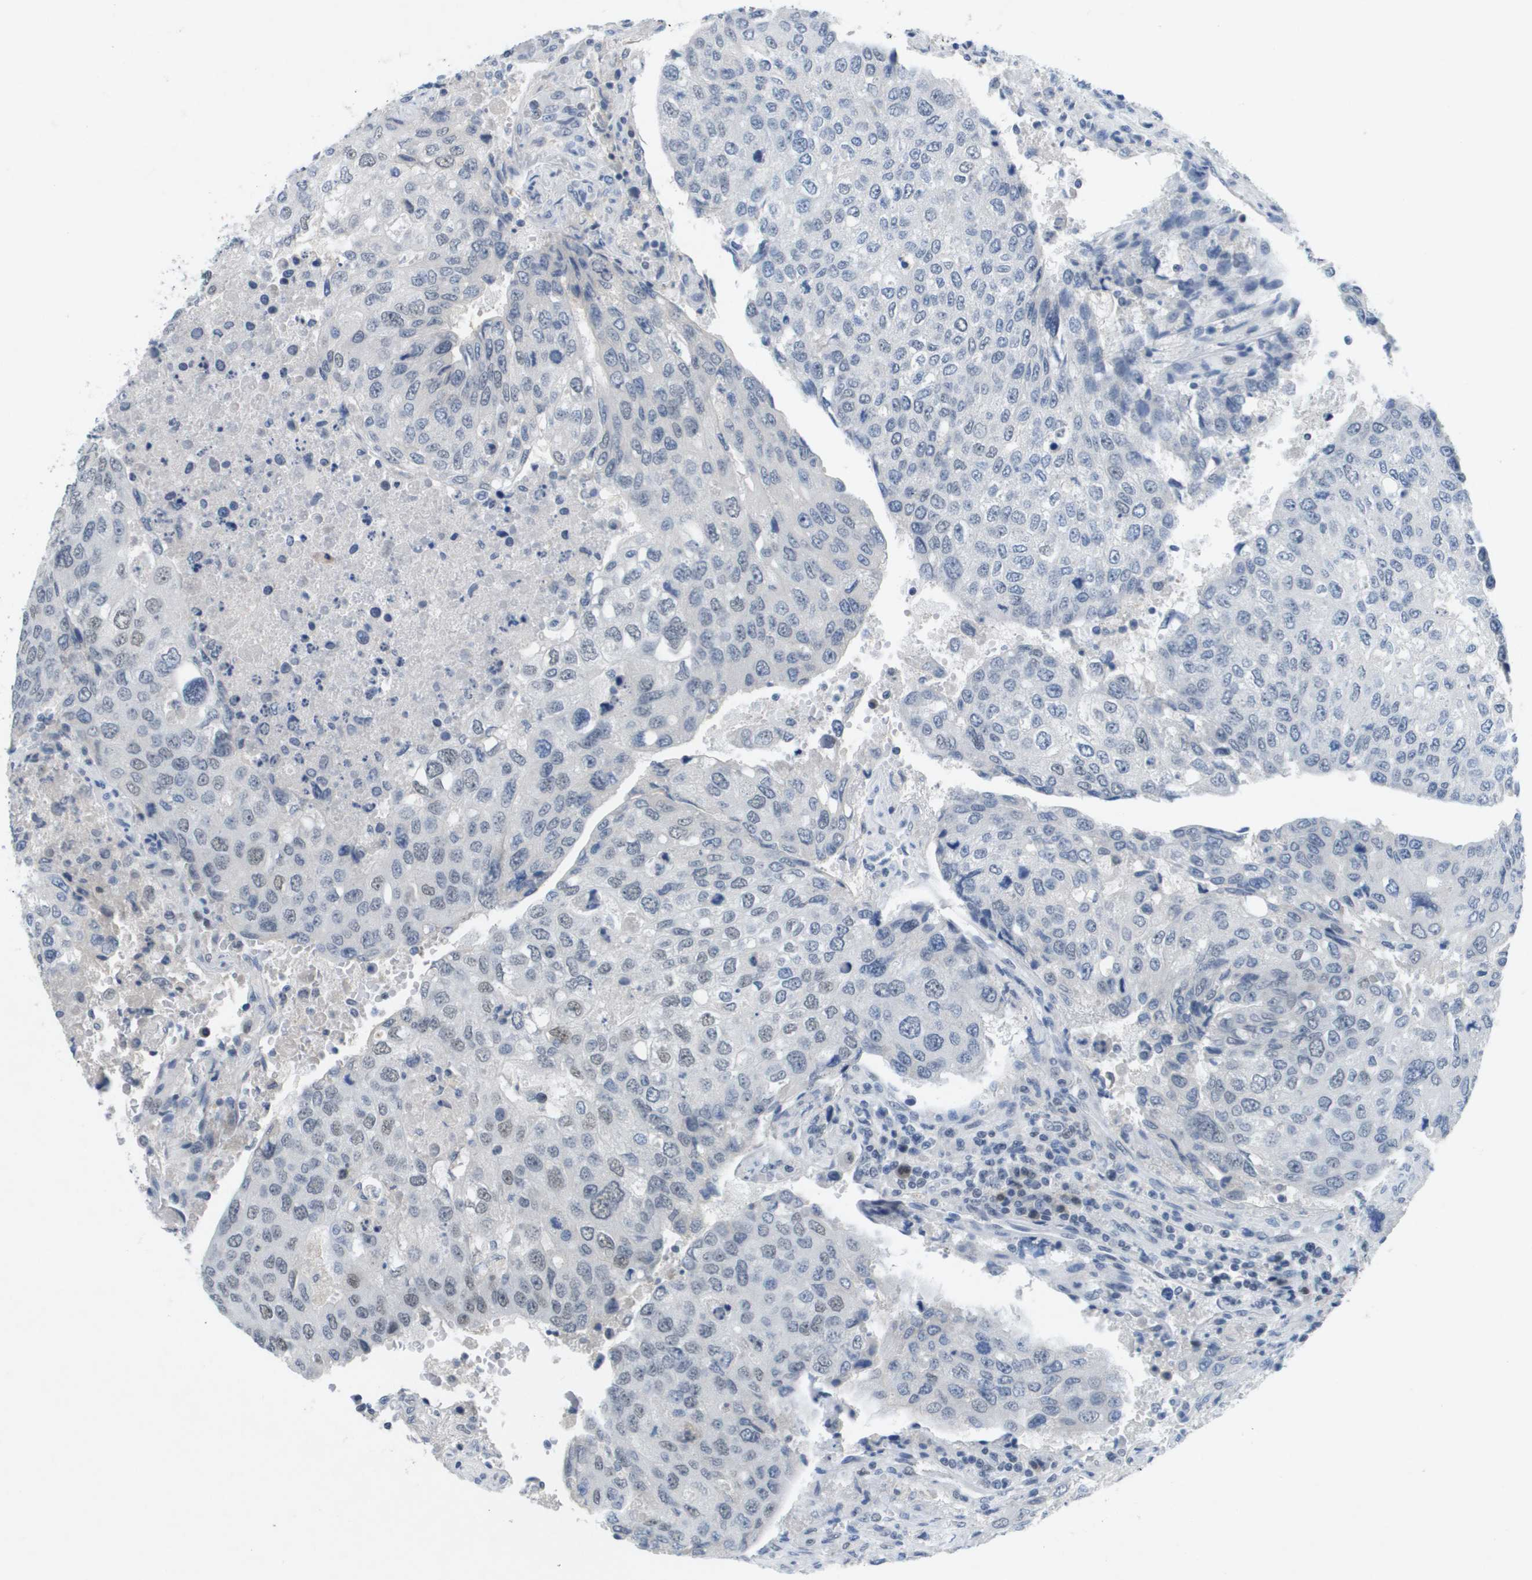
{"staining": {"intensity": "weak", "quantity": "<25%", "location": "nuclear"}, "tissue": "urothelial cancer", "cell_type": "Tumor cells", "image_type": "cancer", "snomed": [{"axis": "morphology", "description": "Urothelial carcinoma, High grade"}, {"axis": "topography", "description": "Lymph node"}, {"axis": "topography", "description": "Urinary bladder"}], "caption": "High-grade urothelial carcinoma was stained to show a protein in brown. There is no significant expression in tumor cells.", "gene": "TP53RK", "patient": {"sex": "male", "age": 51}}